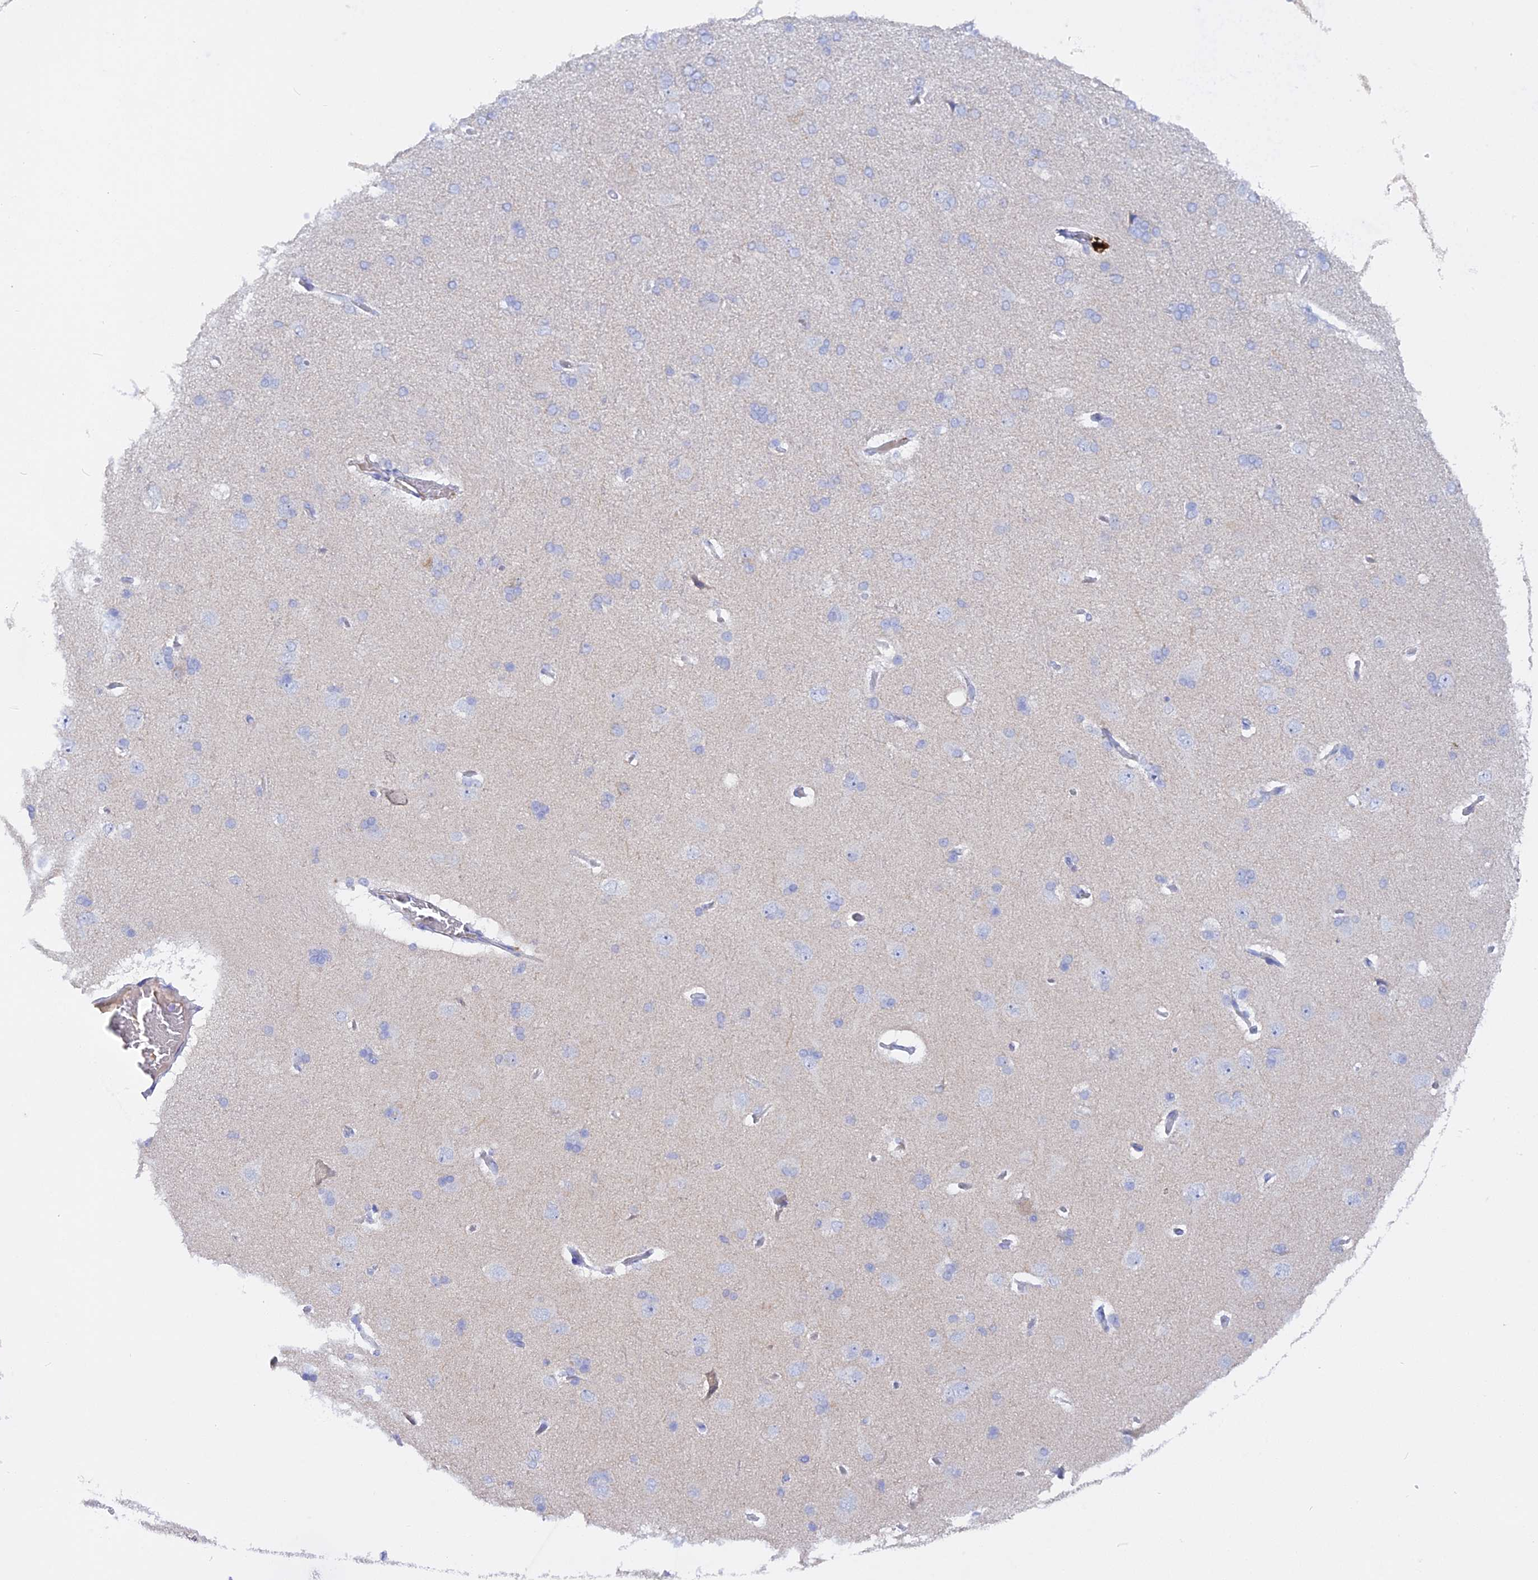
{"staining": {"intensity": "negative", "quantity": "none", "location": "none"}, "tissue": "cerebral cortex", "cell_type": "Endothelial cells", "image_type": "normal", "snomed": [{"axis": "morphology", "description": "Normal tissue, NOS"}, {"axis": "topography", "description": "Cerebral cortex"}], "caption": "Immunohistochemistry micrograph of normal cerebral cortex: cerebral cortex stained with DAB (3,3'-diaminobenzidine) reveals no significant protein expression in endothelial cells.", "gene": "ADGRA1", "patient": {"sex": "male", "age": 62}}